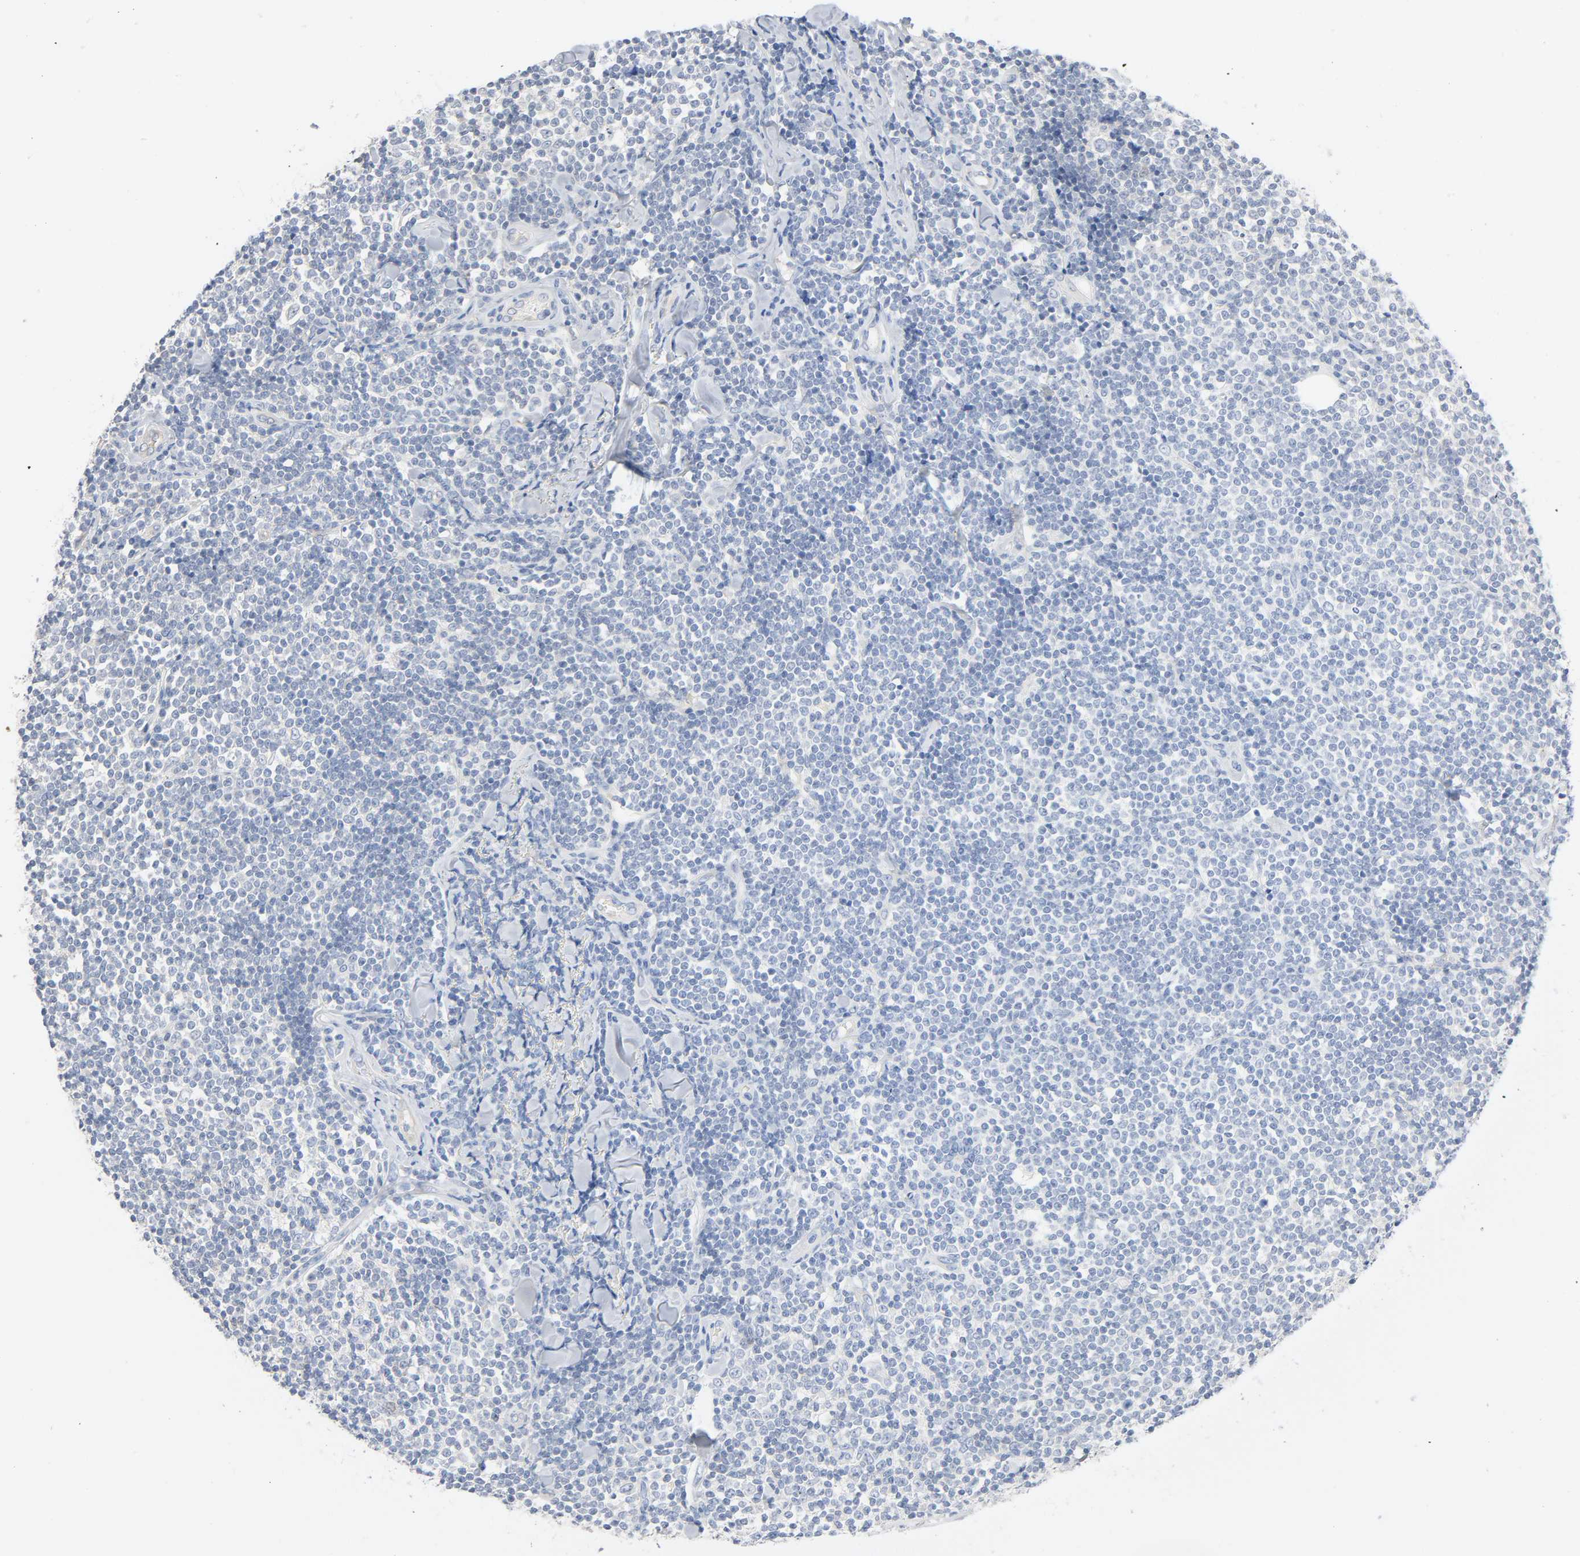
{"staining": {"intensity": "negative", "quantity": "none", "location": "none"}, "tissue": "lymphoma", "cell_type": "Tumor cells", "image_type": "cancer", "snomed": [{"axis": "morphology", "description": "Malignant lymphoma, non-Hodgkin's type, Low grade"}, {"axis": "topography", "description": "Soft tissue"}], "caption": "There is no significant staining in tumor cells of lymphoma.", "gene": "SGSM1", "patient": {"sex": "male", "age": 92}}